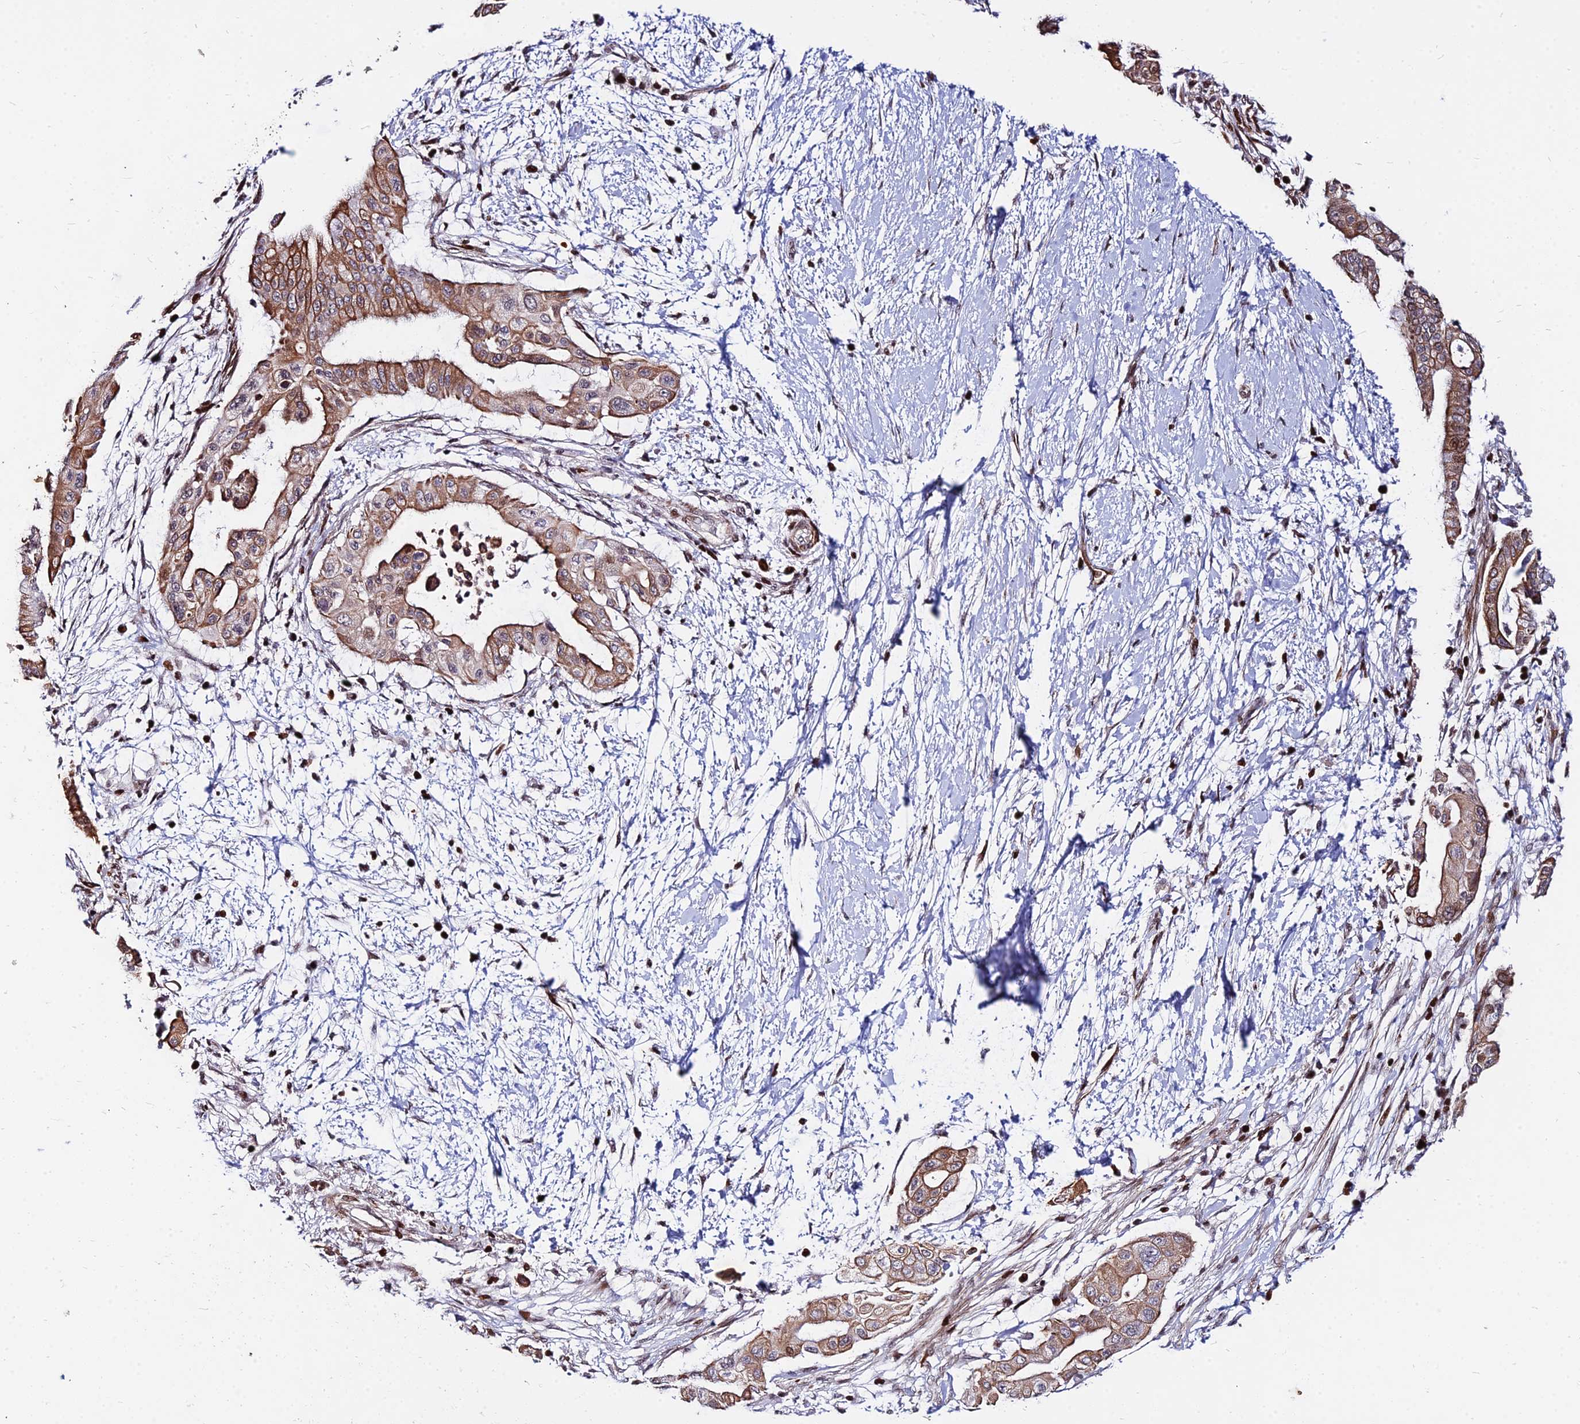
{"staining": {"intensity": "moderate", "quantity": ">75%", "location": "cytoplasmic/membranous"}, "tissue": "pancreatic cancer", "cell_type": "Tumor cells", "image_type": "cancer", "snomed": [{"axis": "morphology", "description": "Adenocarcinoma, NOS"}, {"axis": "topography", "description": "Pancreas"}], "caption": "Immunohistochemistry image of neoplastic tissue: pancreatic adenocarcinoma stained using IHC shows medium levels of moderate protein expression localized specifically in the cytoplasmic/membranous of tumor cells, appearing as a cytoplasmic/membranous brown color.", "gene": "NYAP2", "patient": {"sex": "male", "age": 68}}